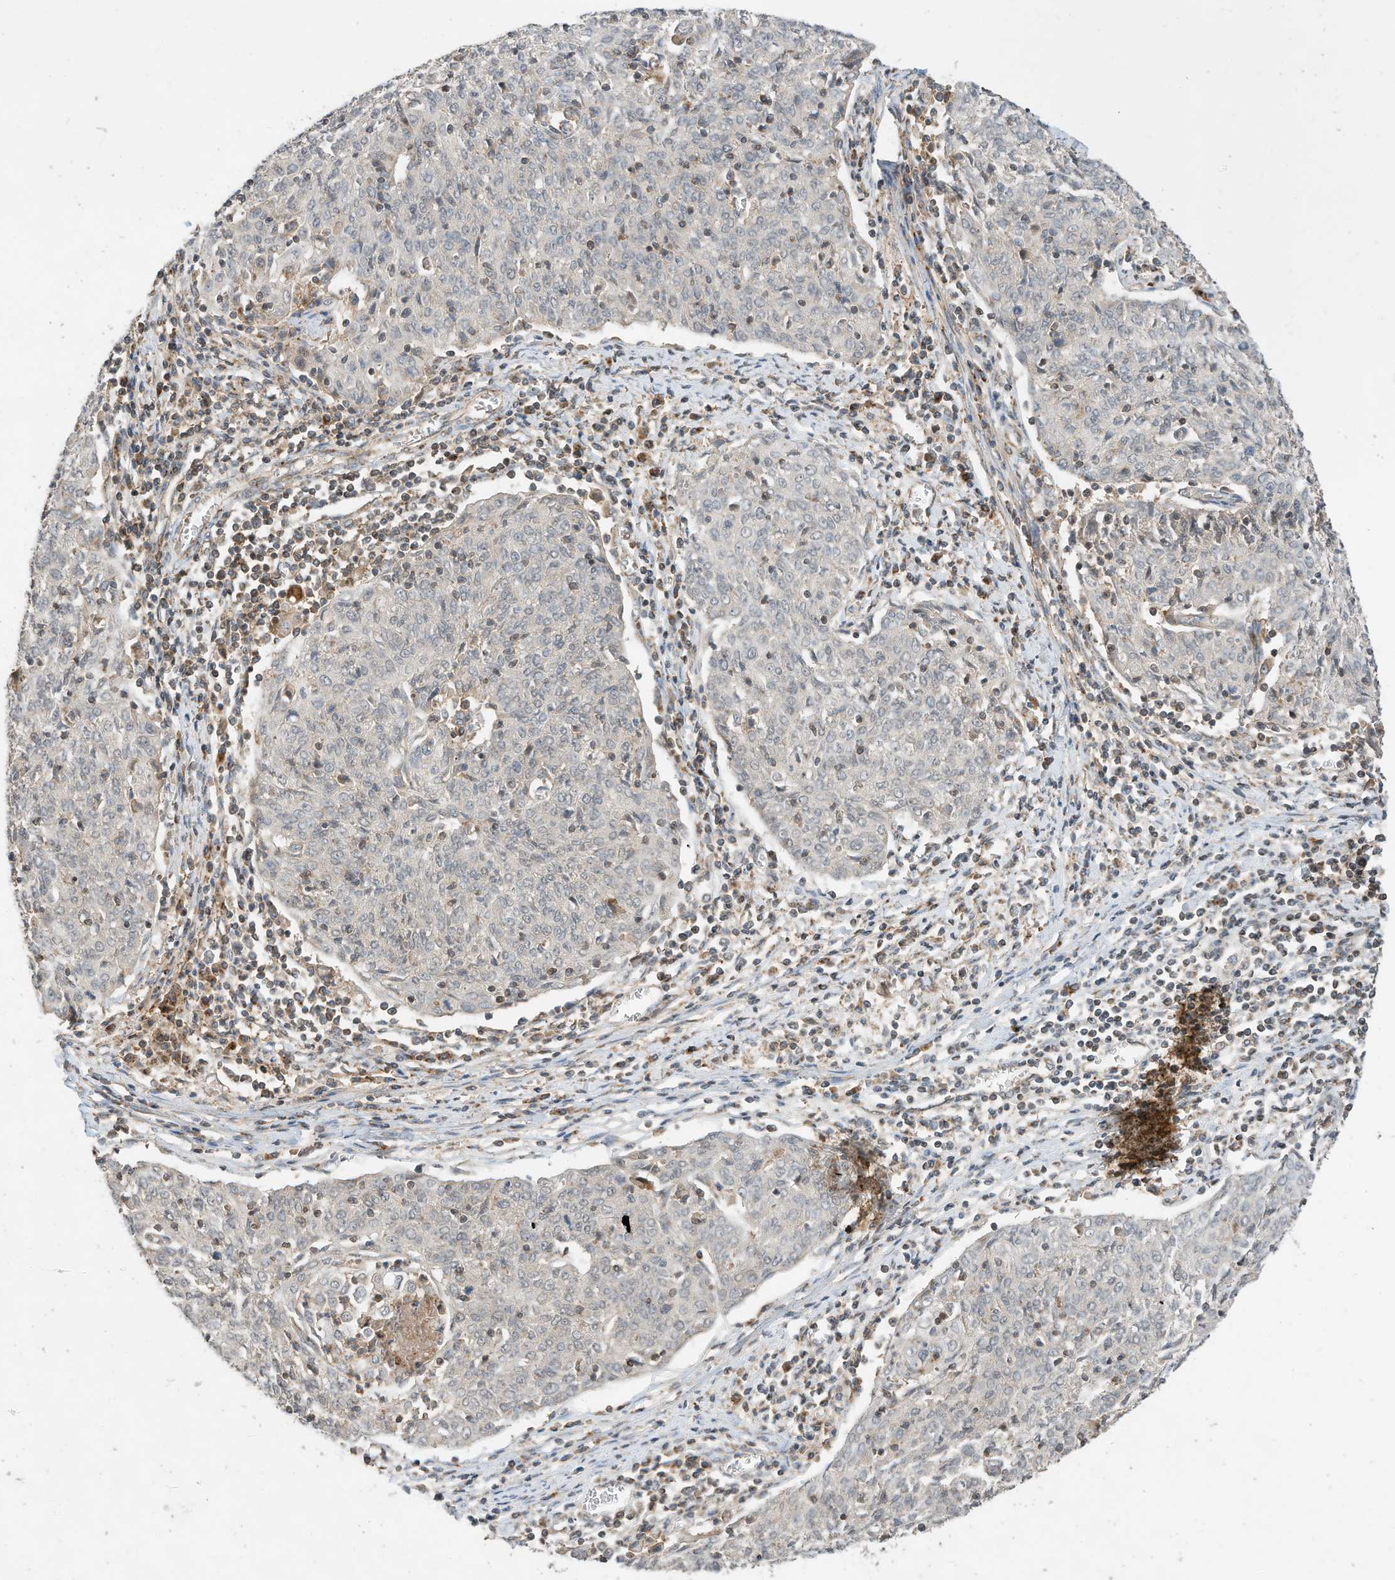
{"staining": {"intensity": "negative", "quantity": "none", "location": "none"}, "tissue": "cervical cancer", "cell_type": "Tumor cells", "image_type": "cancer", "snomed": [{"axis": "morphology", "description": "Squamous cell carcinoma, NOS"}, {"axis": "topography", "description": "Cervix"}], "caption": "Micrograph shows no protein positivity in tumor cells of cervical cancer (squamous cell carcinoma) tissue. (DAB (3,3'-diaminobenzidine) immunohistochemistry (IHC) with hematoxylin counter stain).", "gene": "CPAMD8", "patient": {"sex": "female", "age": 48}}